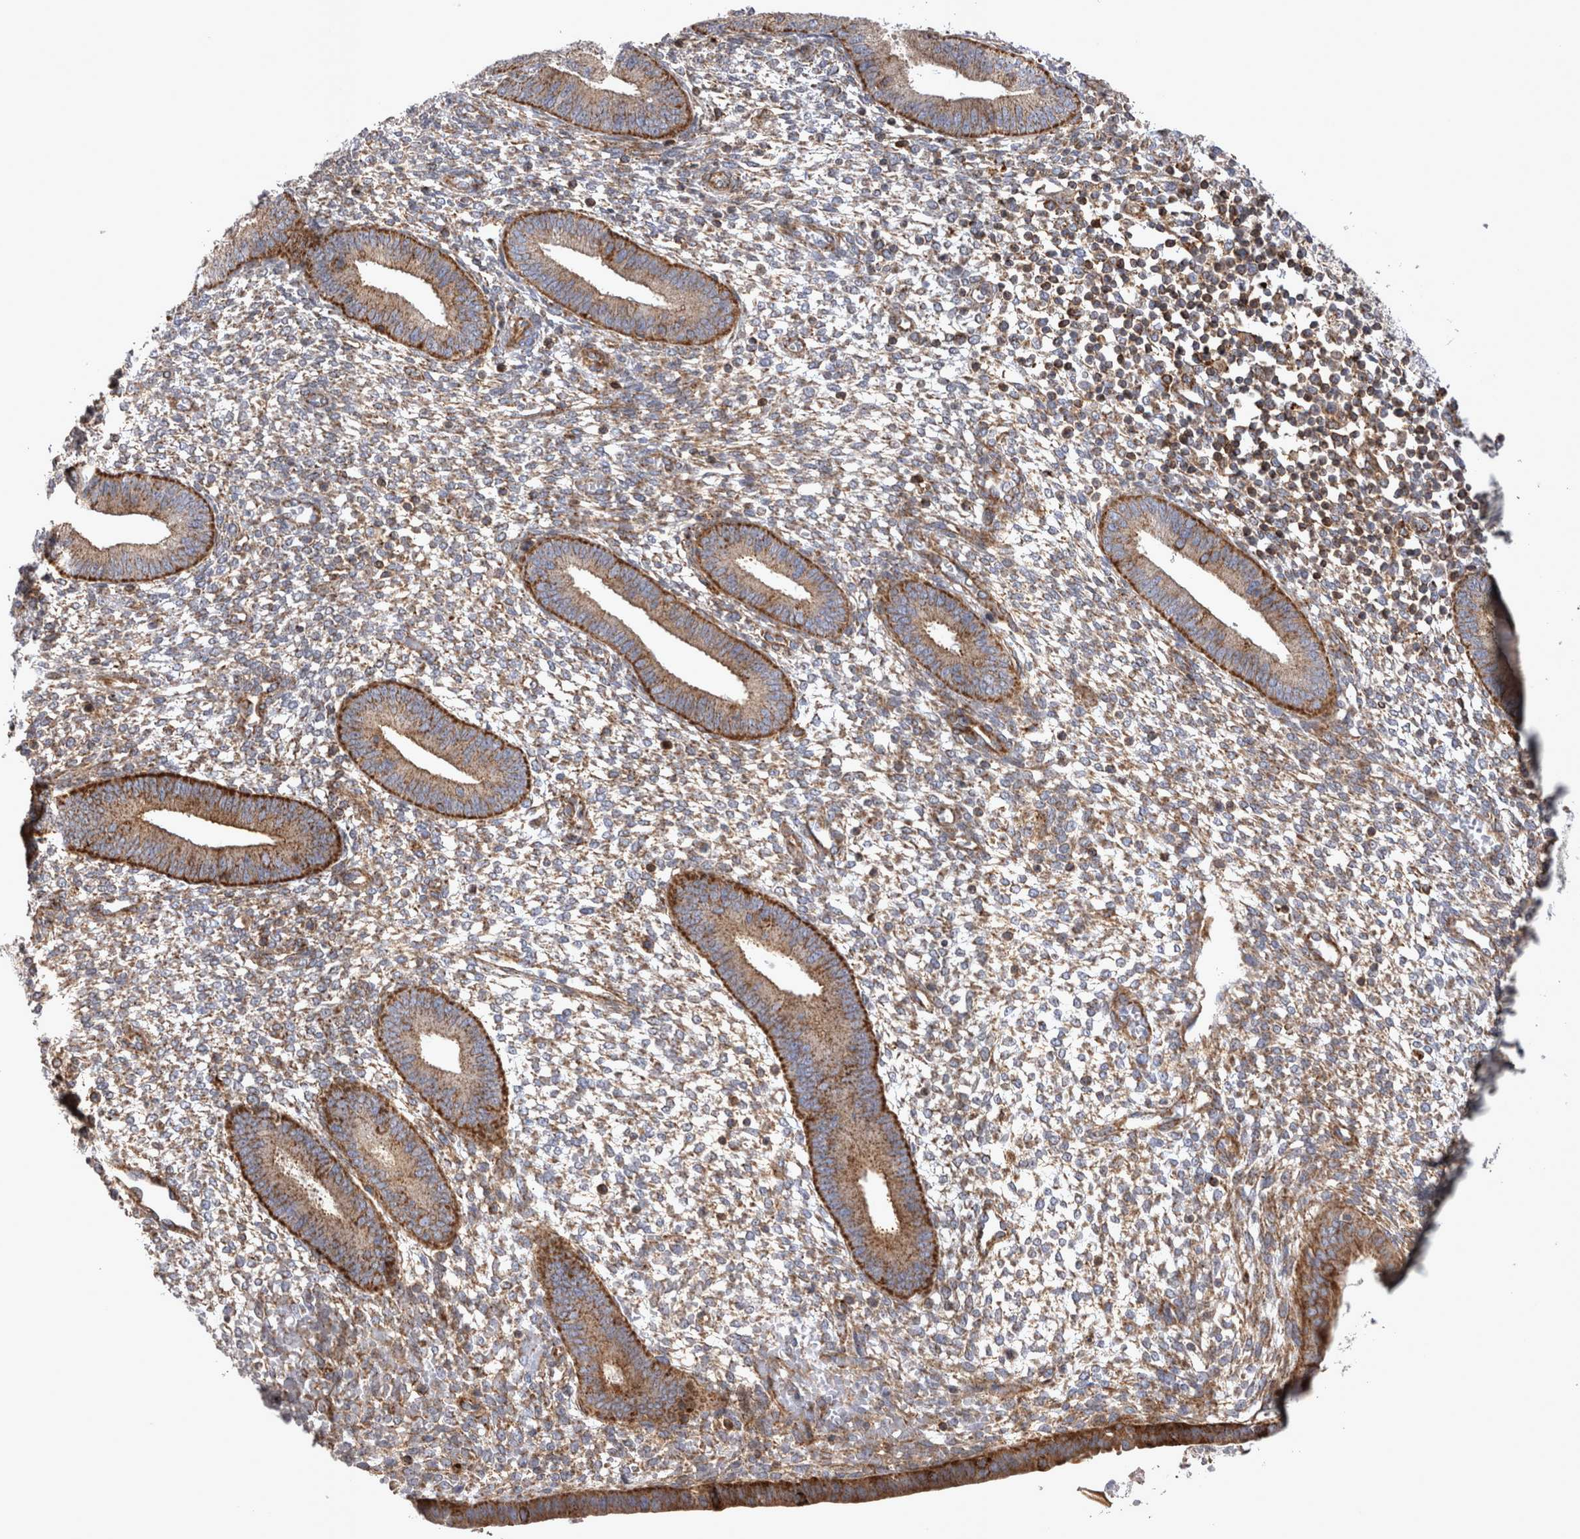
{"staining": {"intensity": "moderate", "quantity": ">75%", "location": "cytoplasmic/membranous"}, "tissue": "endometrium", "cell_type": "Cells in endometrial stroma", "image_type": "normal", "snomed": [{"axis": "morphology", "description": "Normal tissue, NOS"}, {"axis": "topography", "description": "Endometrium"}], "caption": "Benign endometrium was stained to show a protein in brown. There is medium levels of moderate cytoplasmic/membranous expression in approximately >75% of cells in endometrial stroma. The staining is performed using DAB brown chromogen to label protein expression. The nuclei are counter-stained blue using hematoxylin.", "gene": "TSPOAP1", "patient": {"sex": "female", "age": 46}}